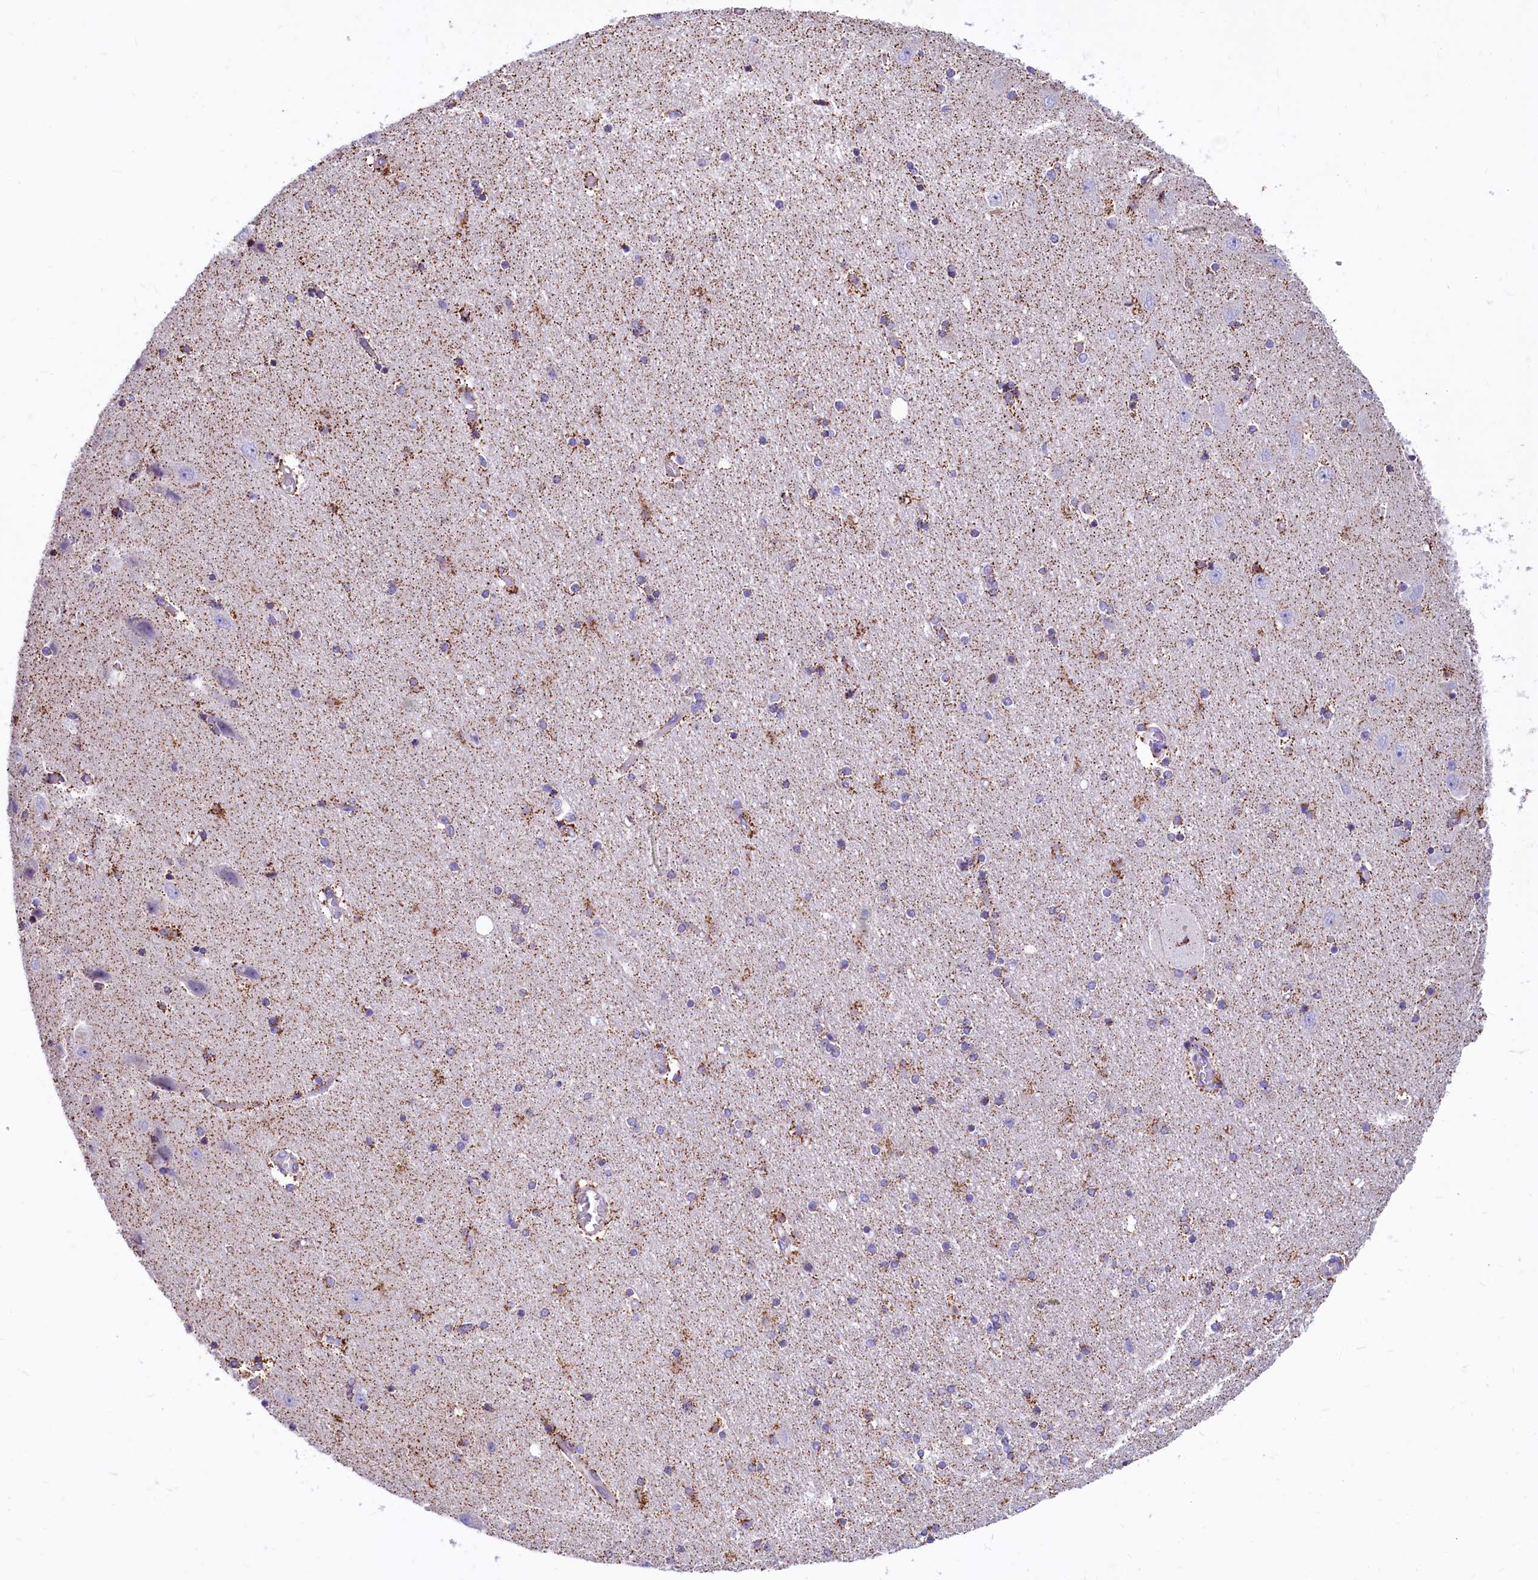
{"staining": {"intensity": "moderate", "quantity": "<25%", "location": "cytoplasmic/membranous"}, "tissue": "hippocampus", "cell_type": "Glial cells", "image_type": "normal", "snomed": [{"axis": "morphology", "description": "Normal tissue, NOS"}, {"axis": "topography", "description": "Hippocampus"}], "caption": "Brown immunohistochemical staining in normal human hippocampus demonstrates moderate cytoplasmic/membranous positivity in about <25% of glial cells.", "gene": "VWCE", "patient": {"sex": "female", "age": 54}}